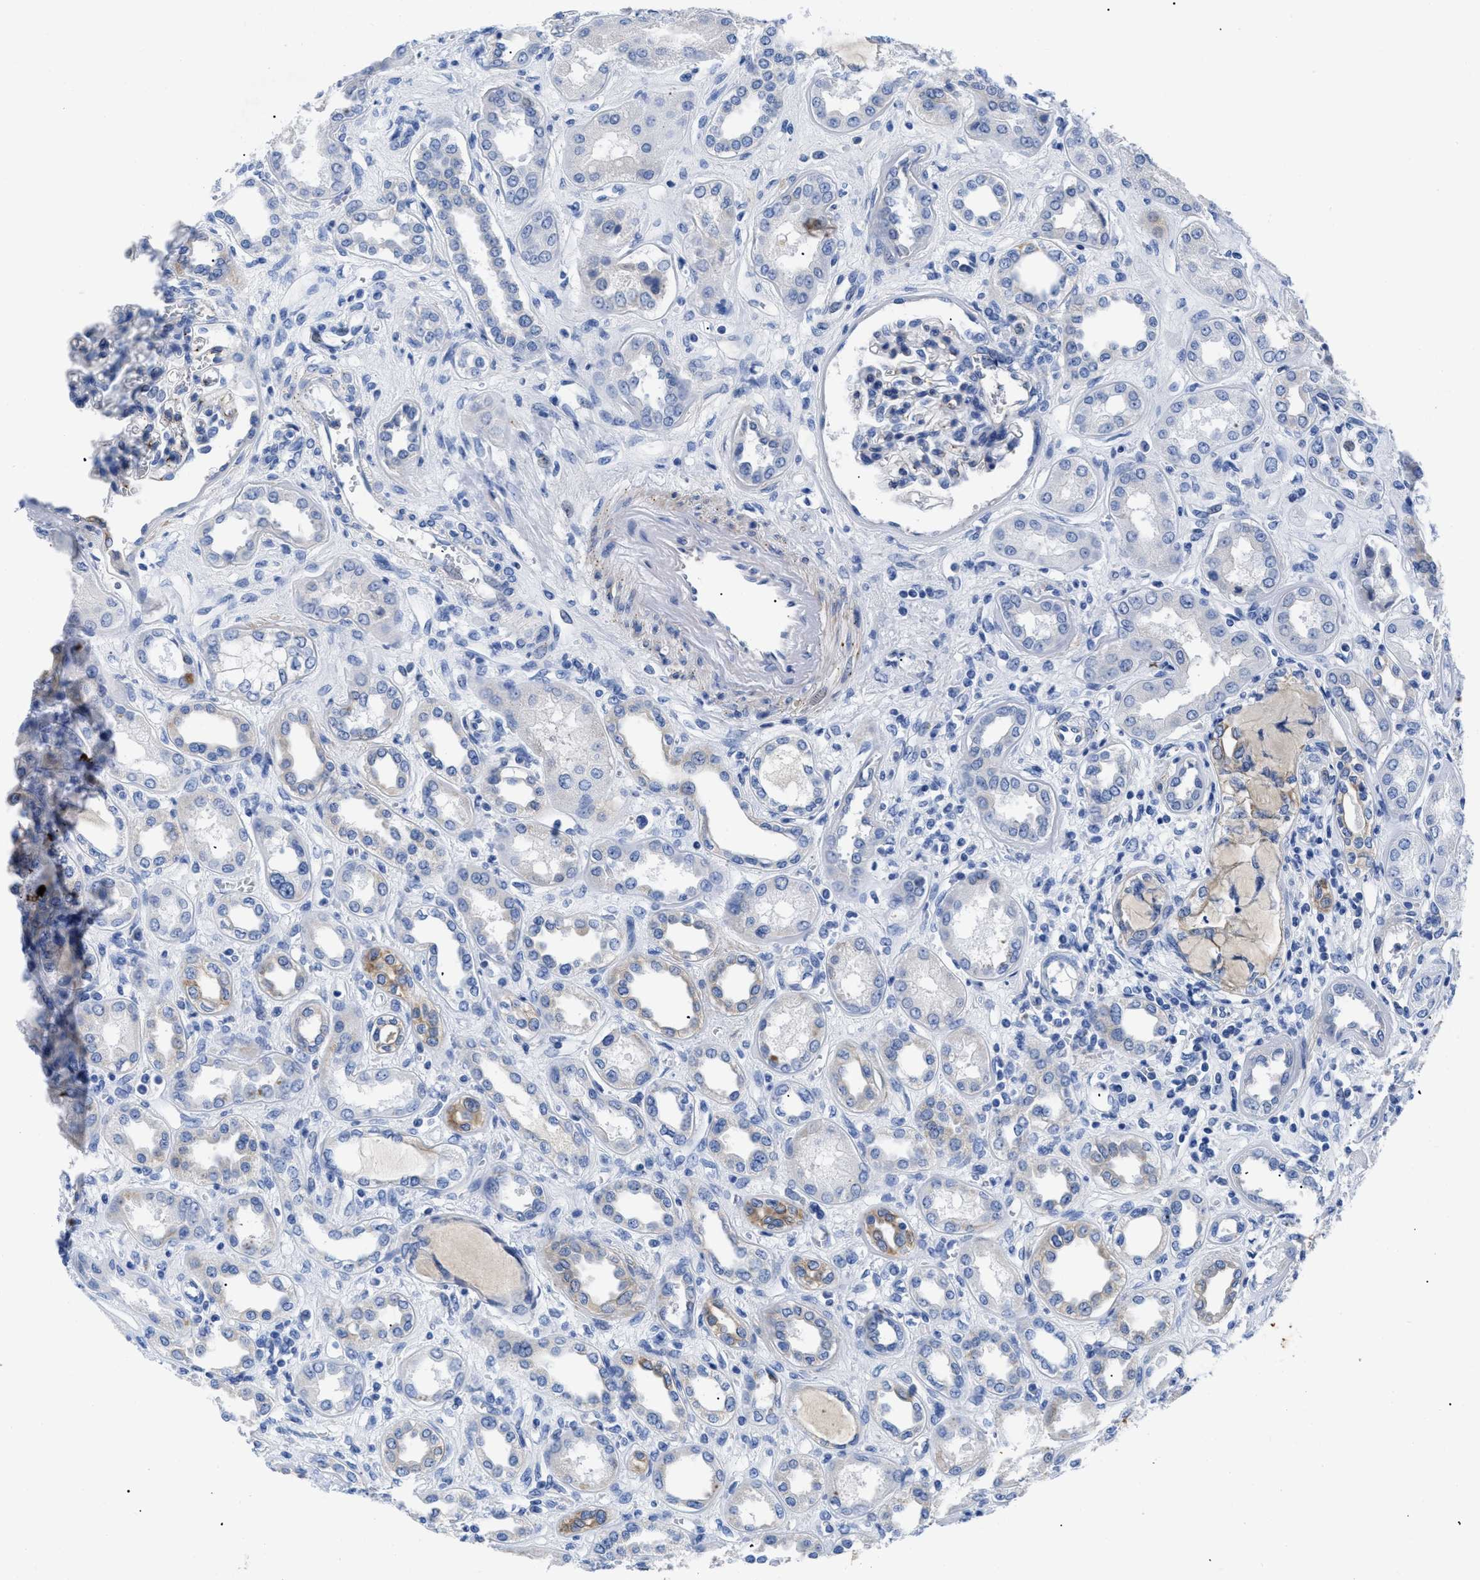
{"staining": {"intensity": "weak", "quantity": "<25%", "location": "cytoplasmic/membranous"}, "tissue": "kidney", "cell_type": "Cells in glomeruli", "image_type": "normal", "snomed": [{"axis": "morphology", "description": "Normal tissue, NOS"}, {"axis": "topography", "description": "Kidney"}], "caption": "The immunohistochemistry image has no significant positivity in cells in glomeruli of kidney. The staining was performed using DAB (3,3'-diaminobenzidine) to visualize the protein expression in brown, while the nuclei were stained in blue with hematoxylin (Magnification: 20x).", "gene": "TMEM68", "patient": {"sex": "male", "age": 59}}